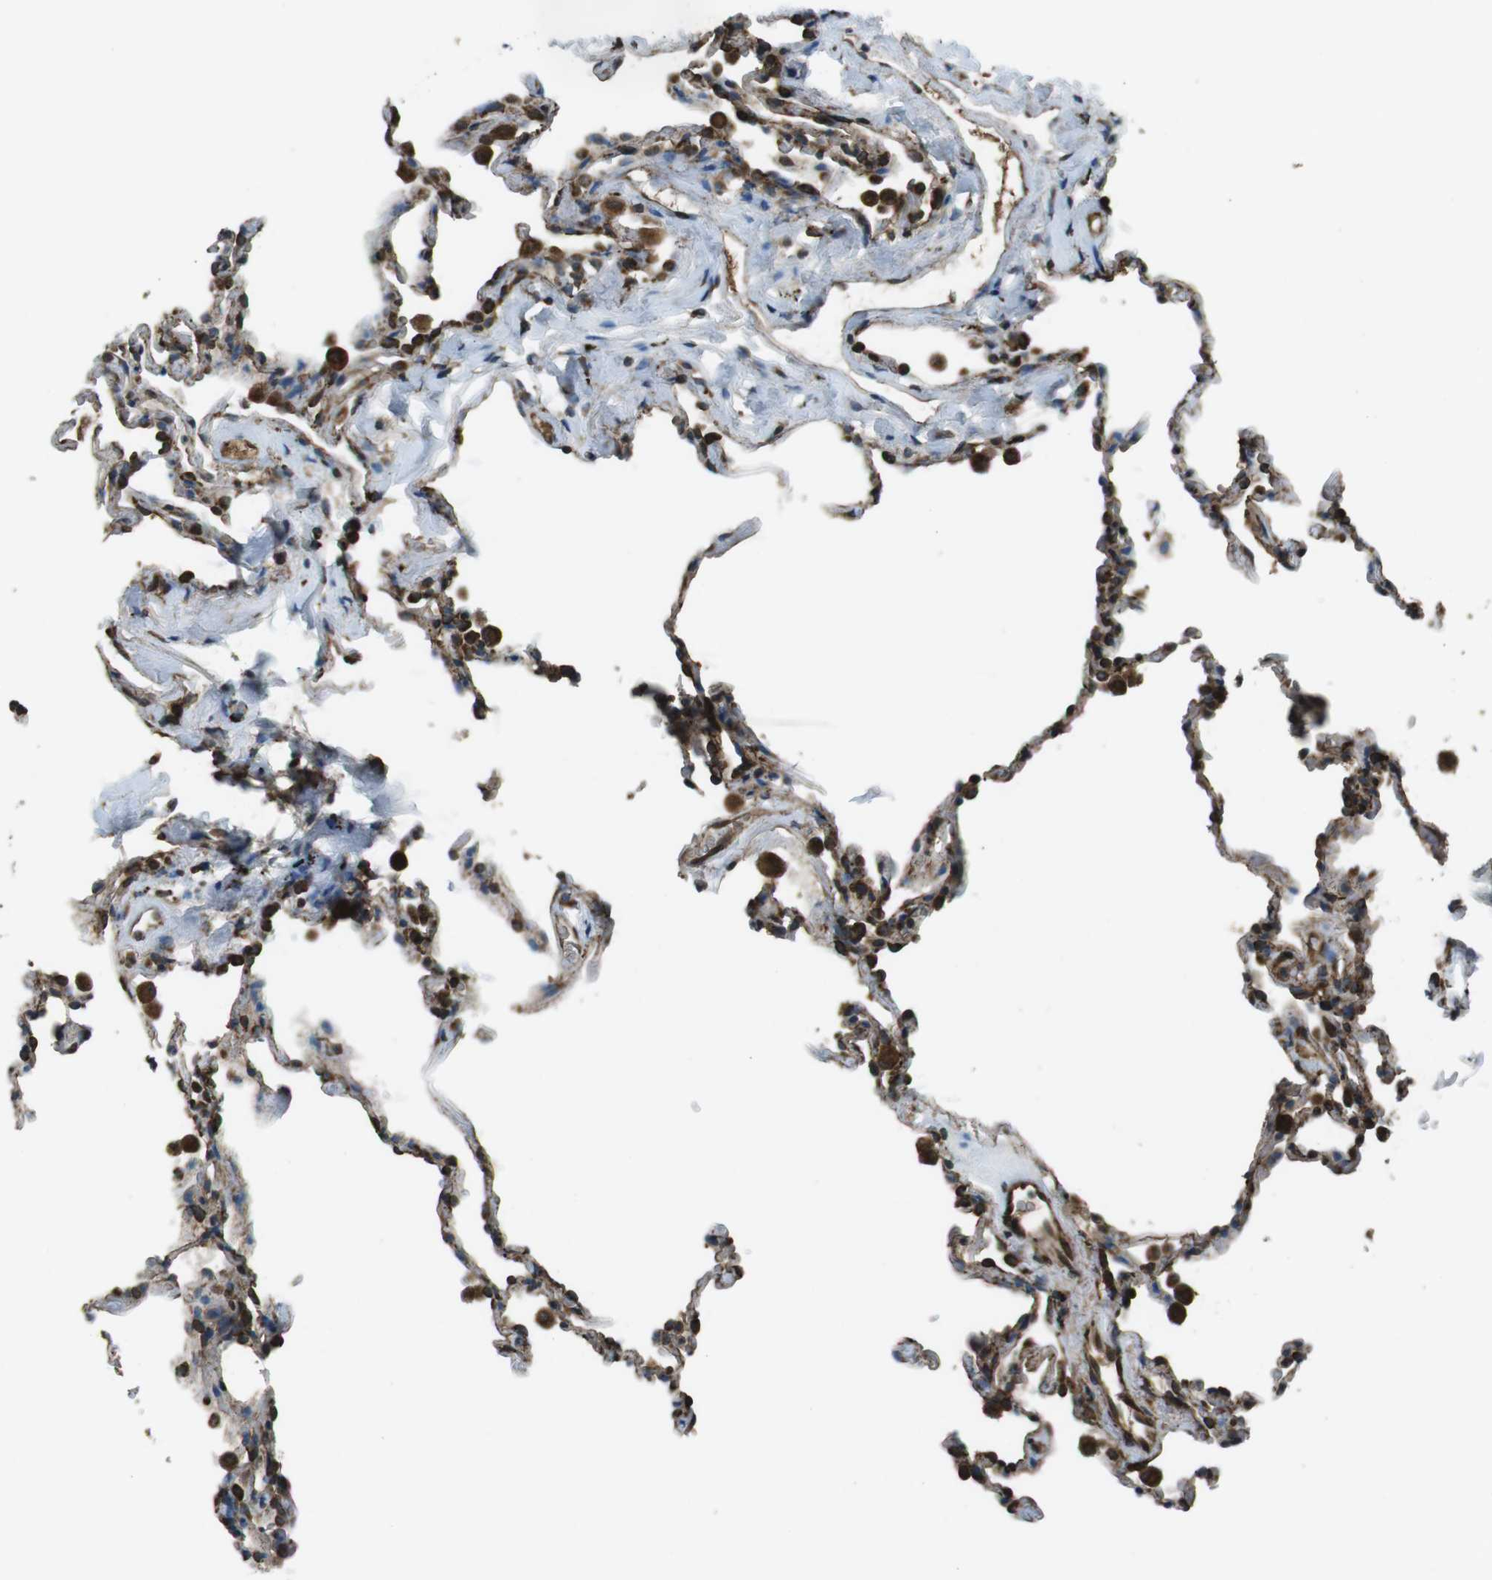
{"staining": {"intensity": "strong", "quantity": ">75%", "location": "cytoplasmic/membranous"}, "tissue": "lung", "cell_type": "Alveolar cells", "image_type": "normal", "snomed": [{"axis": "morphology", "description": "Normal tissue, NOS"}, {"axis": "morphology", "description": "Soft tissue tumor metastatic"}, {"axis": "topography", "description": "Lung"}], "caption": "Immunohistochemical staining of normal lung reveals high levels of strong cytoplasmic/membranous staining in about >75% of alveolar cells. The staining was performed using DAB (3,3'-diaminobenzidine), with brown indicating positive protein expression. Nuclei are stained blue with hematoxylin.", "gene": "KTN1", "patient": {"sex": "male", "age": 59}}